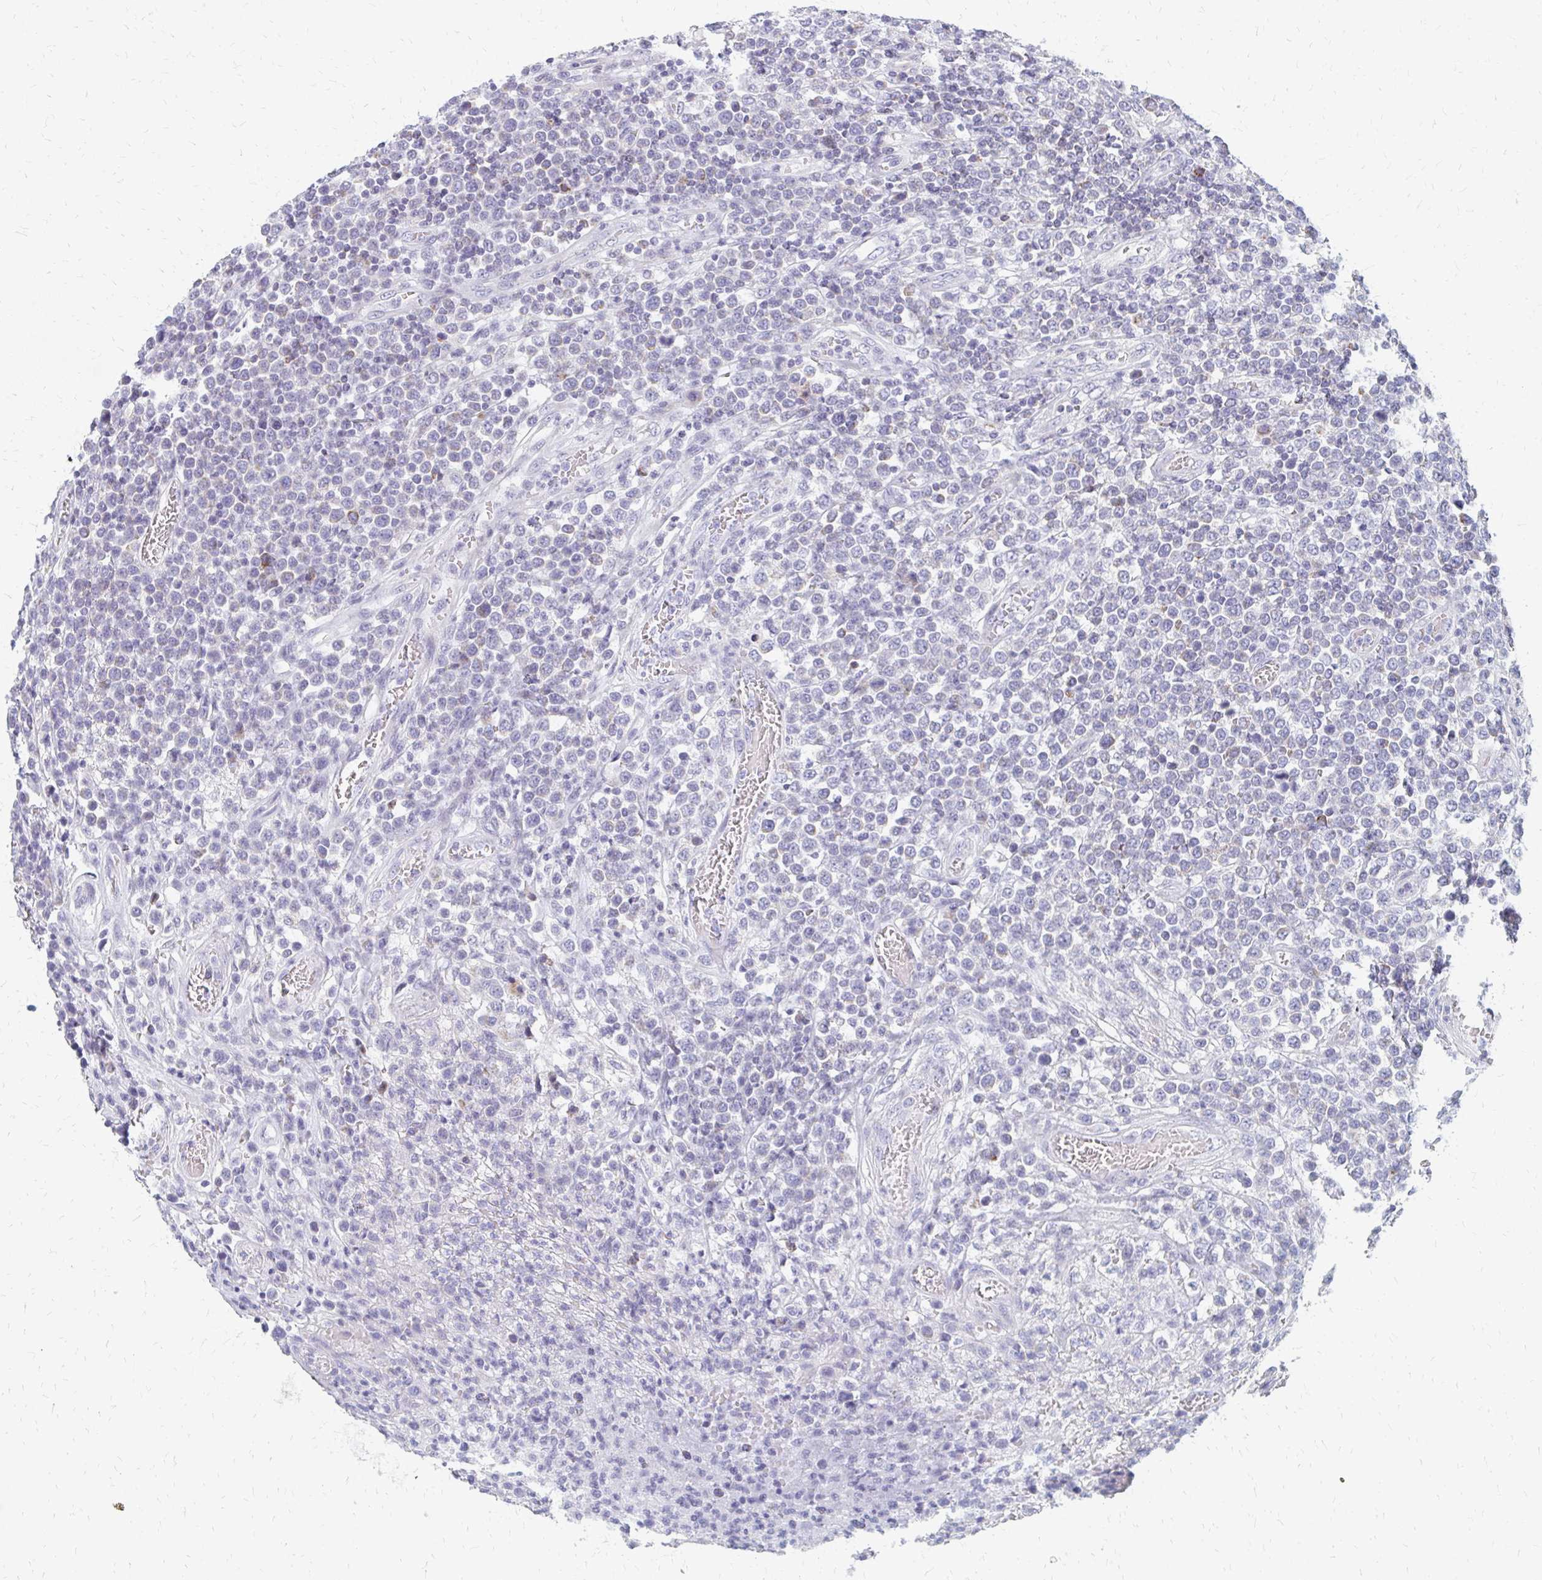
{"staining": {"intensity": "negative", "quantity": "none", "location": "none"}, "tissue": "lymphoma", "cell_type": "Tumor cells", "image_type": "cancer", "snomed": [{"axis": "morphology", "description": "Malignant lymphoma, non-Hodgkin's type, High grade"}, {"axis": "topography", "description": "Soft tissue"}], "caption": "This is a micrograph of IHC staining of lymphoma, which shows no expression in tumor cells.", "gene": "OR10V1", "patient": {"sex": "female", "age": 56}}